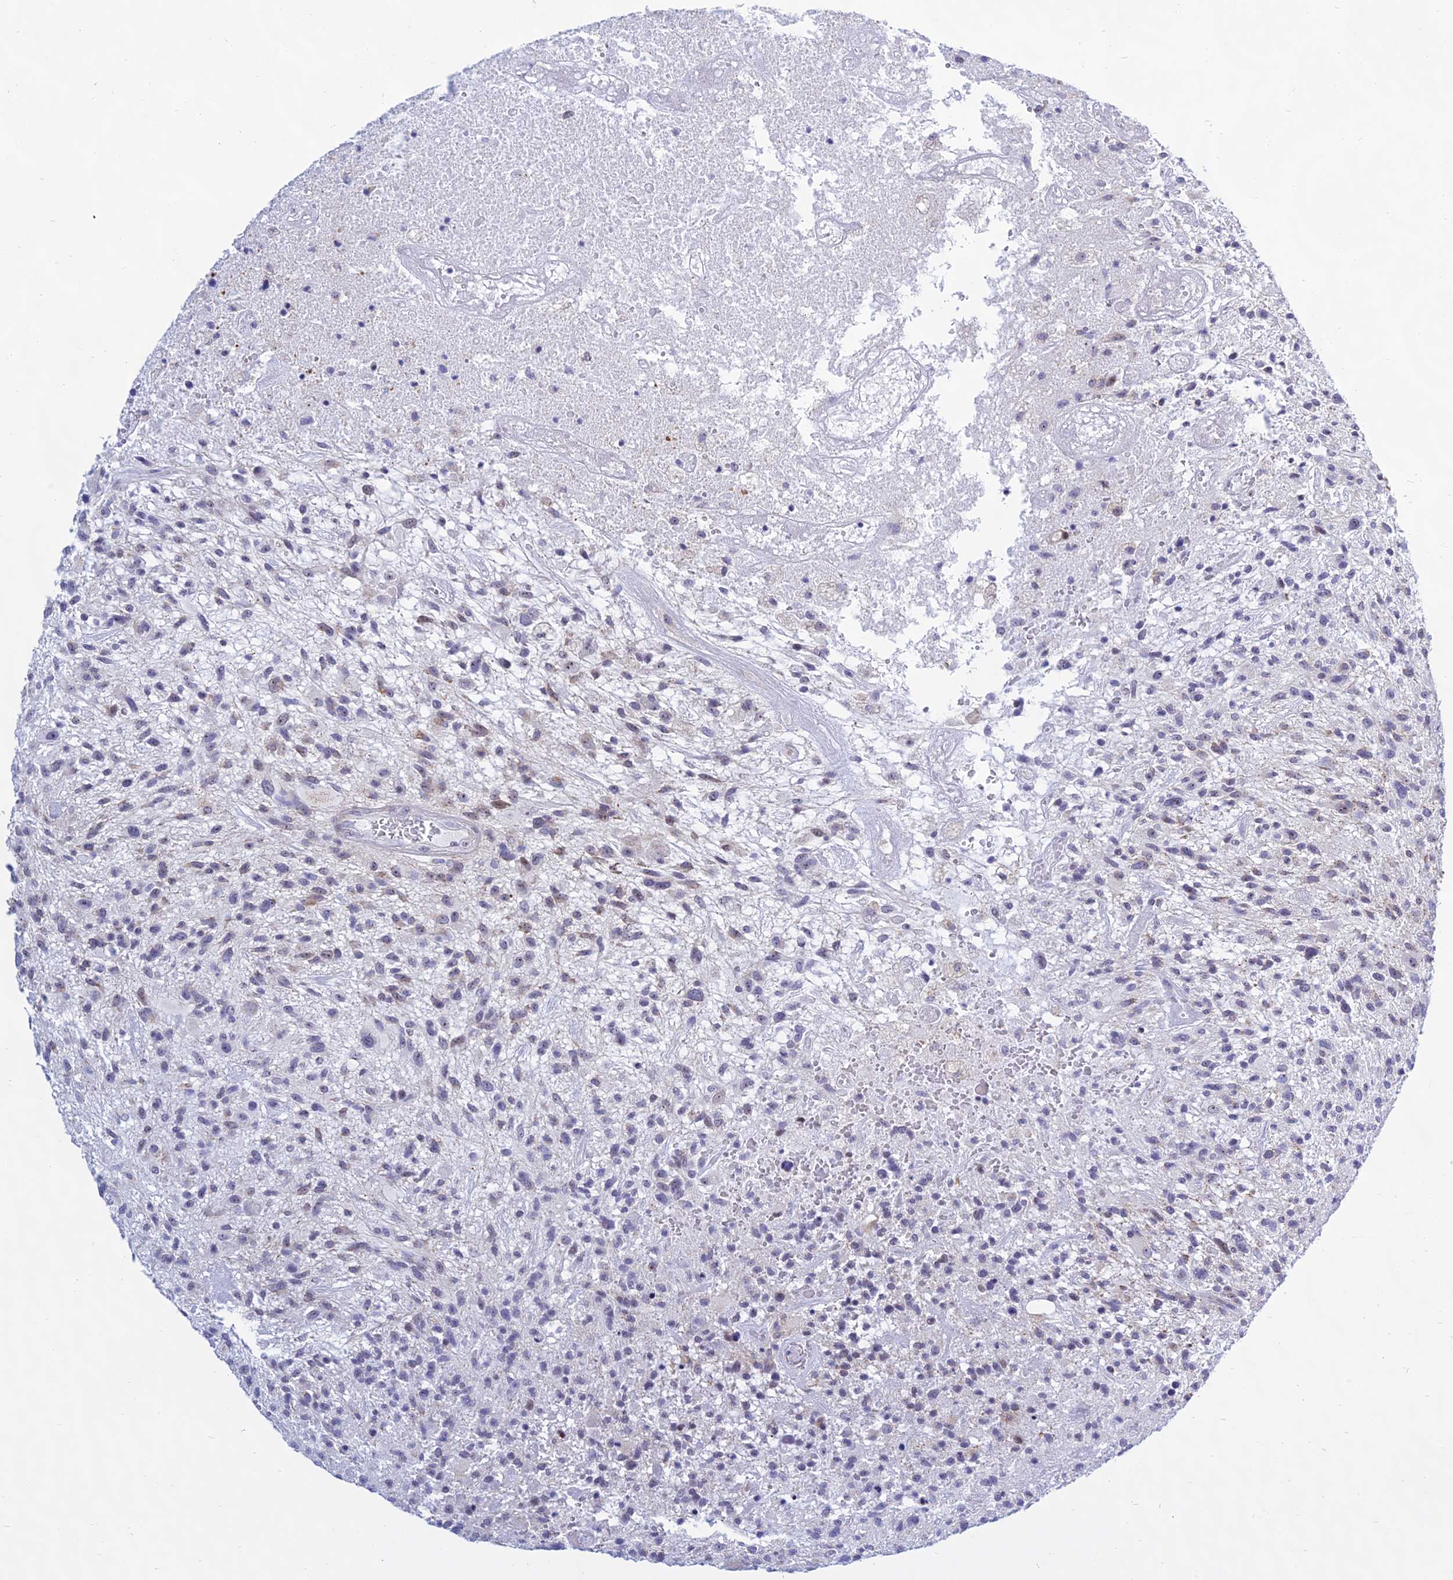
{"staining": {"intensity": "weak", "quantity": "<25%", "location": "cytoplasmic/membranous,nuclear"}, "tissue": "glioma", "cell_type": "Tumor cells", "image_type": "cancer", "snomed": [{"axis": "morphology", "description": "Glioma, malignant, High grade"}, {"axis": "topography", "description": "Brain"}], "caption": "There is no significant staining in tumor cells of glioma.", "gene": "KRR1", "patient": {"sex": "male", "age": 47}}